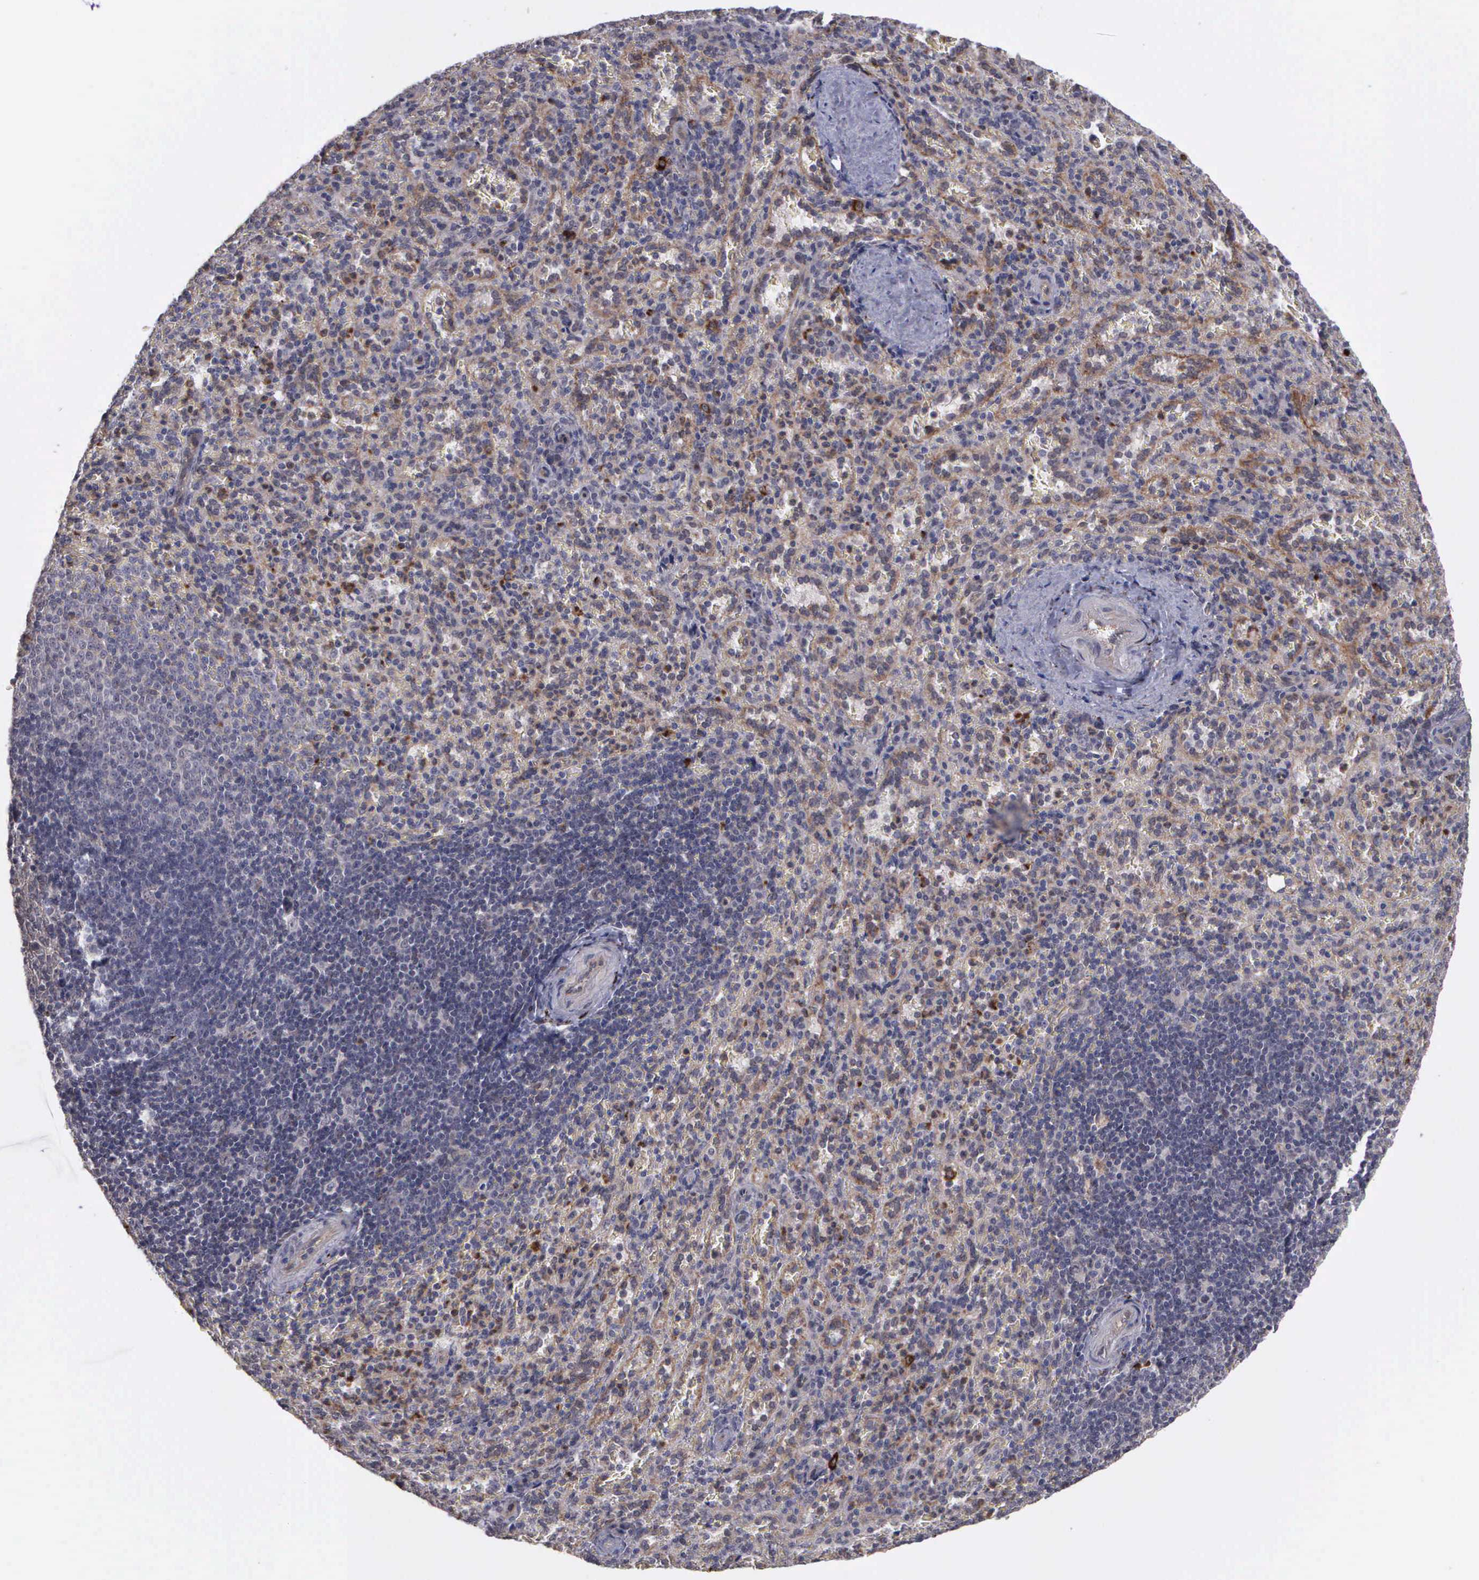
{"staining": {"intensity": "moderate", "quantity": "<25%", "location": "cytoplasmic/membranous"}, "tissue": "spleen", "cell_type": "Cells in red pulp", "image_type": "normal", "snomed": [{"axis": "morphology", "description": "Normal tissue, NOS"}, {"axis": "topography", "description": "Spleen"}], "caption": "This histopathology image exhibits immunohistochemistry (IHC) staining of benign human spleen, with low moderate cytoplasmic/membranous positivity in about <25% of cells in red pulp.", "gene": "MAP3K9", "patient": {"sex": "female", "age": 21}}